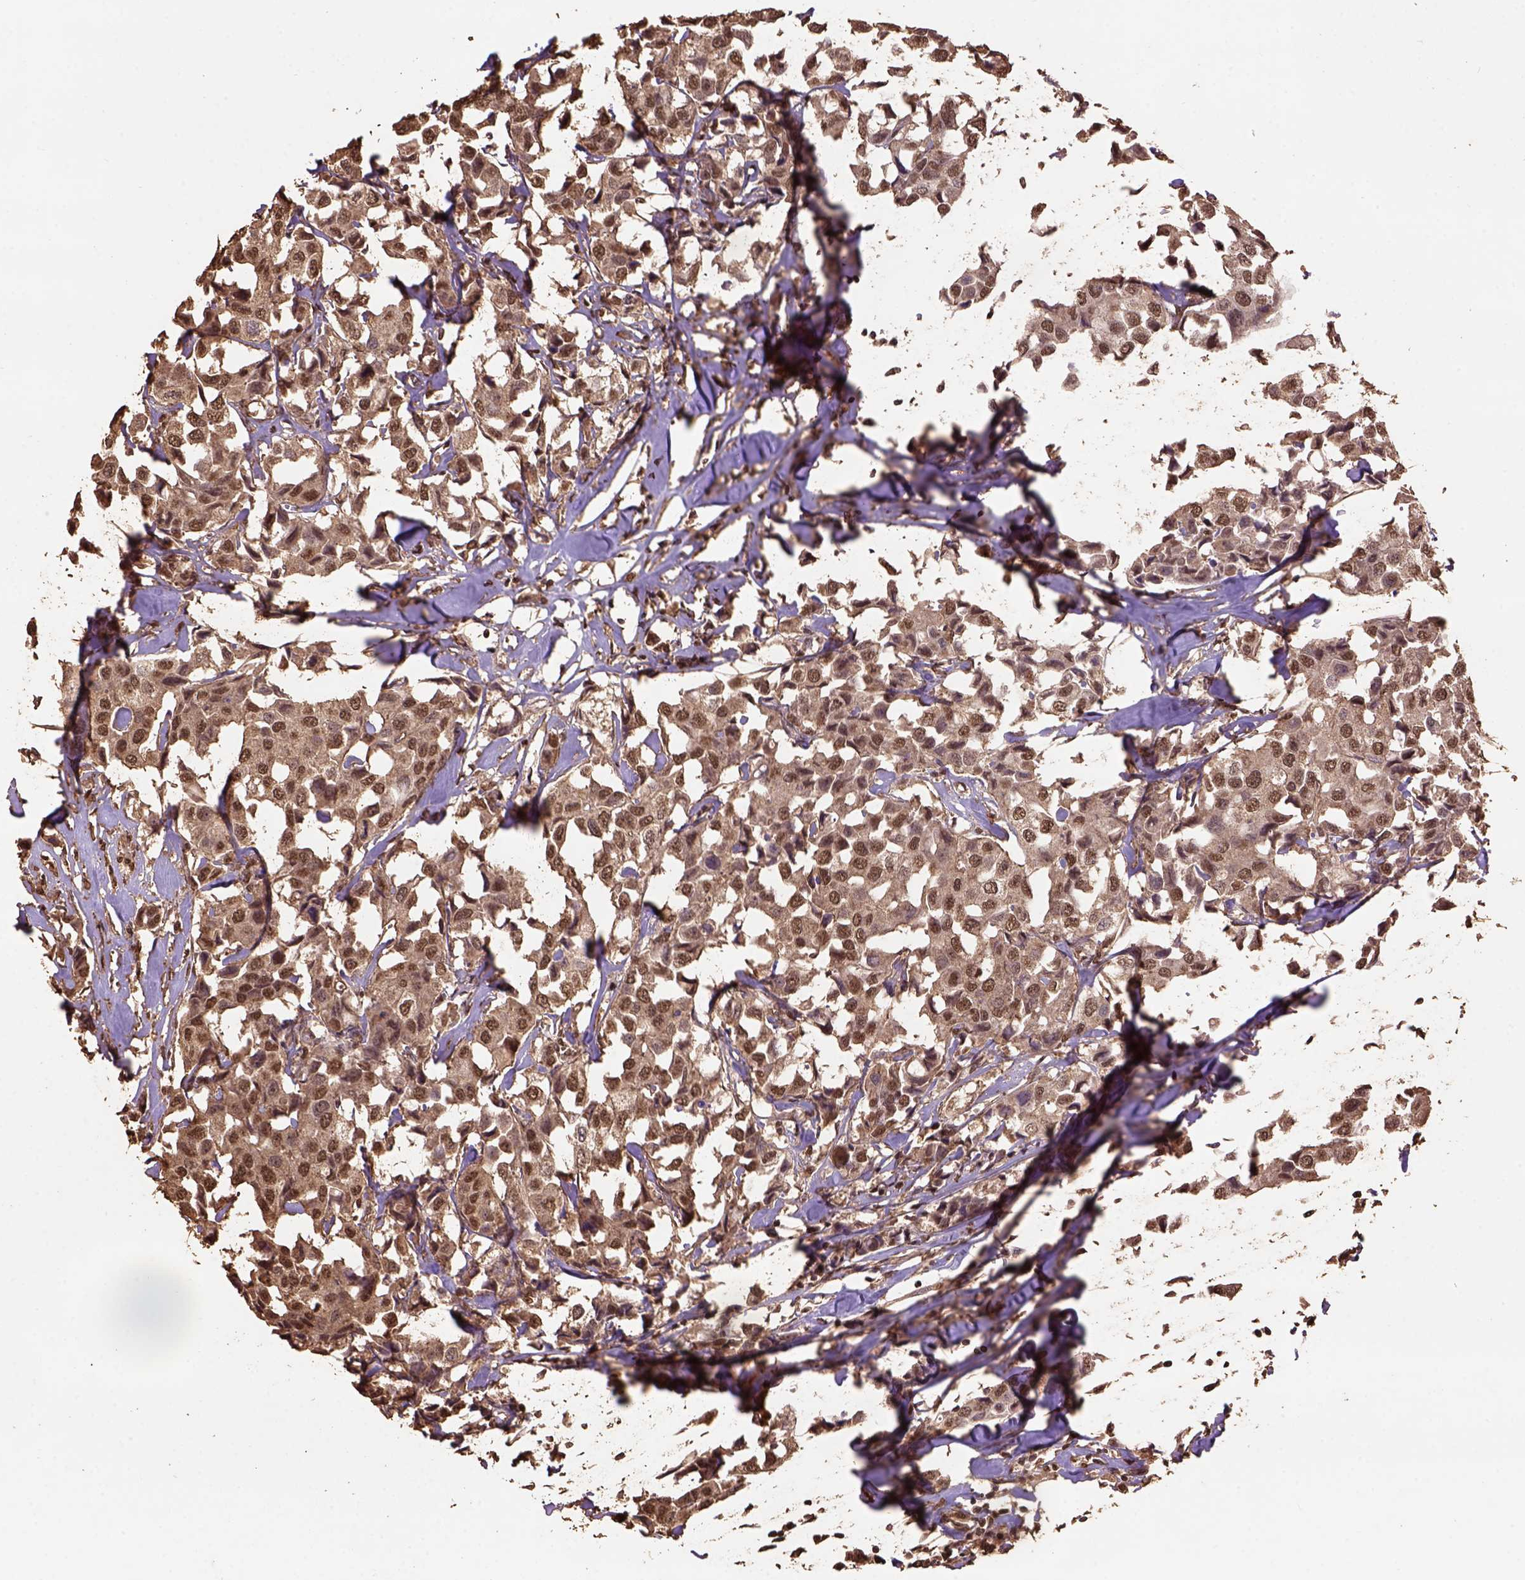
{"staining": {"intensity": "moderate", "quantity": ">75%", "location": "nuclear"}, "tissue": "breast cancer", "cell_type": "Tumor cells", "image_type": "cancer", "snomed": [{"axis": "morphology", "description": "Duct carcinoma"}, {"axis": "topography", "description": "Breast"}], "caption": "Tumor cells reveal medium levels of moderate nuclear expression in about >75% of cells in human infiltrating ductal carcinoma (breast).", "gene": "CSTF2T", "patient": {"sex": "female", "age": 80}}